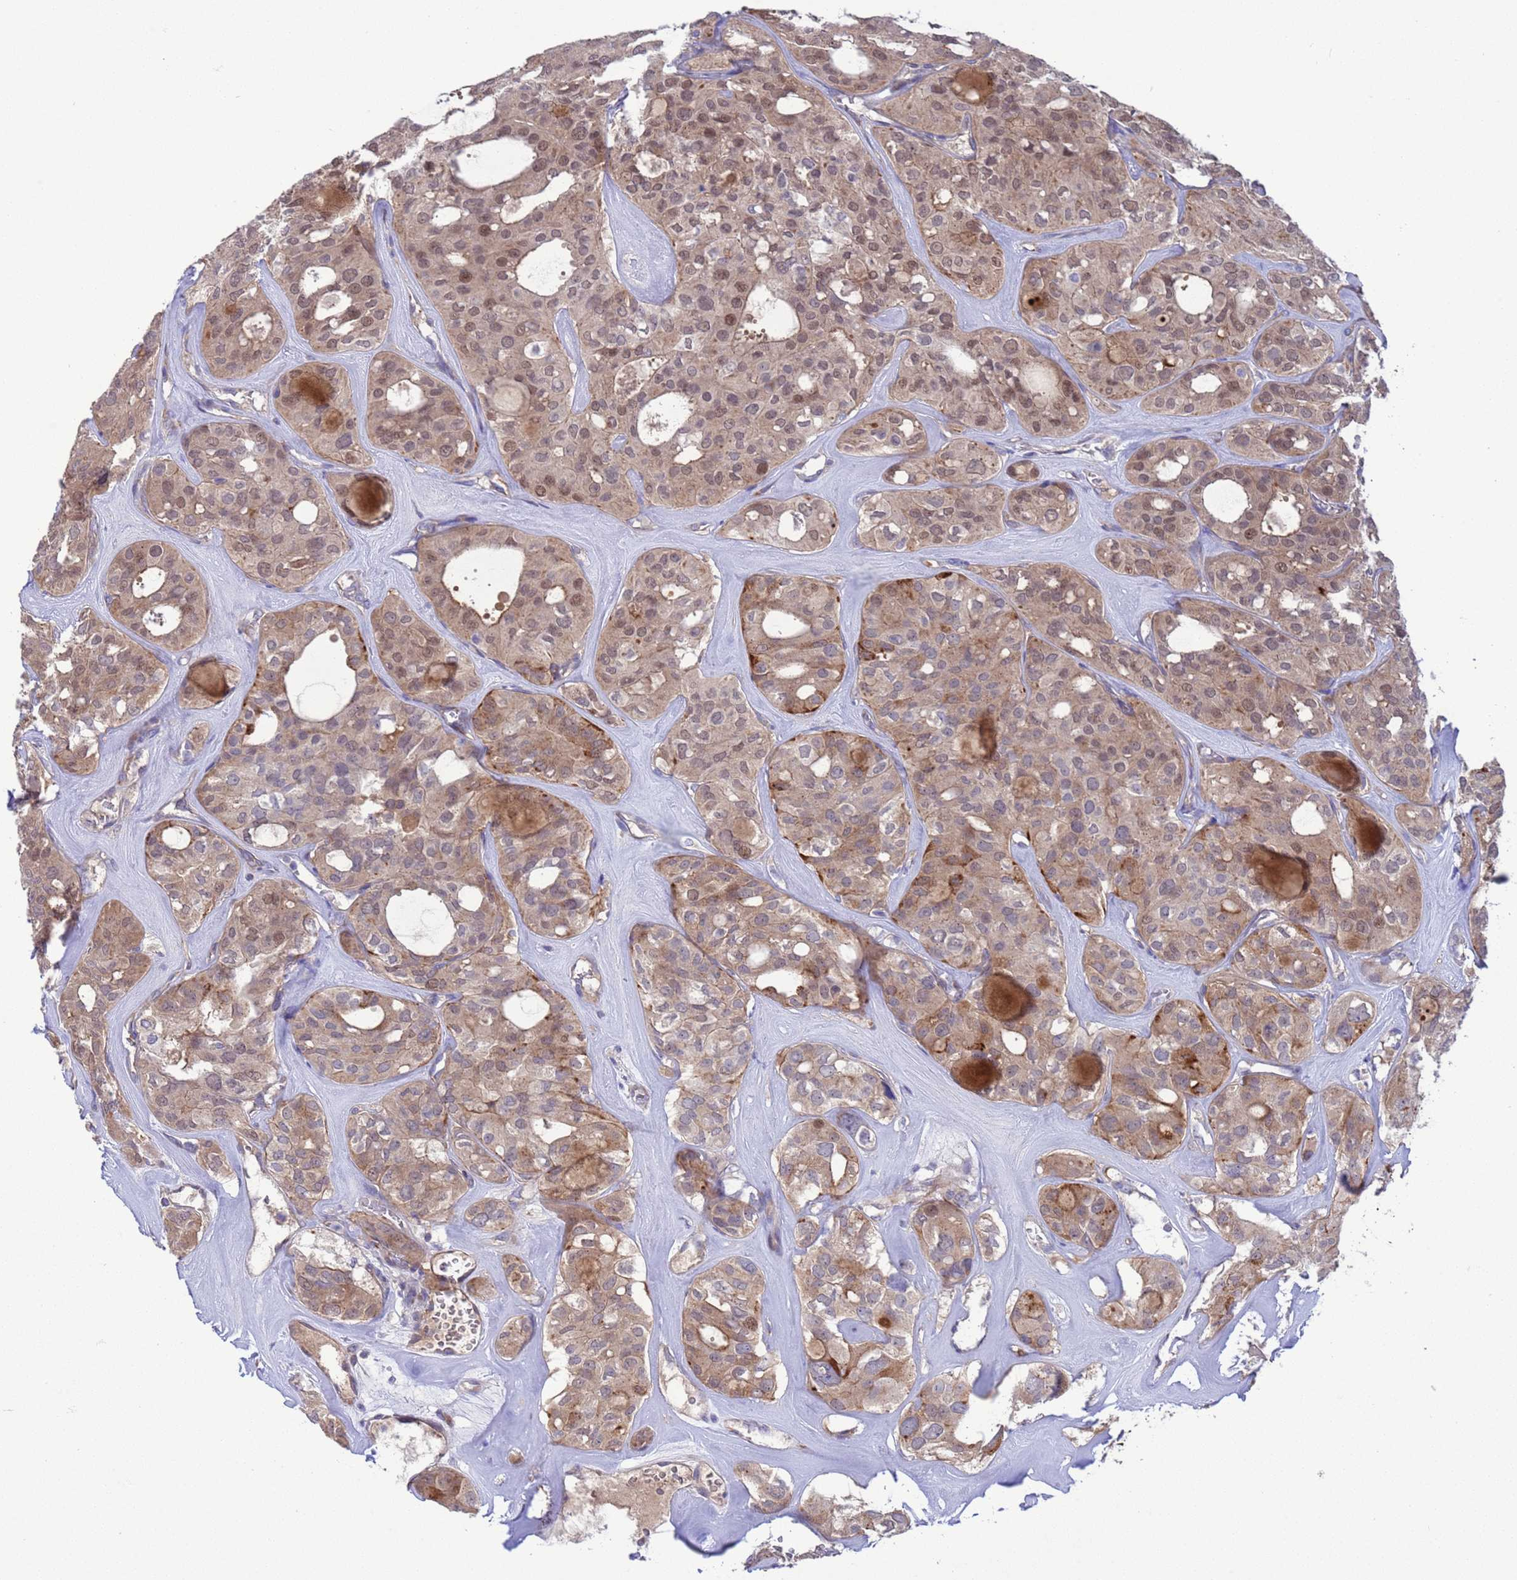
{"staining": {"intensity": "weak", "quantity": "25%-75%", "location": "cytoplasmic/membranous,nuclear"}, "tissue": "thyroid cancer", "cell_type": "Tumor cells", "image_type": "cancer", "snomed": [{"axis": "morphology", "description": "Follicular adenoma carcinoma, NOS"}, {"axis": "topography", "description": "Thyroid gland"}], "caption": "Thyroid cancer stained with DAB (3,3'-diaminobenzidine) immunohistochemistry (IHC) reveals low levels of weak cytoplasmic/membranous and nuclear staining in about 25%-75% of tumor cells.", "gene": "GJA10", "patient": {"sex": "male", "age": 75}}